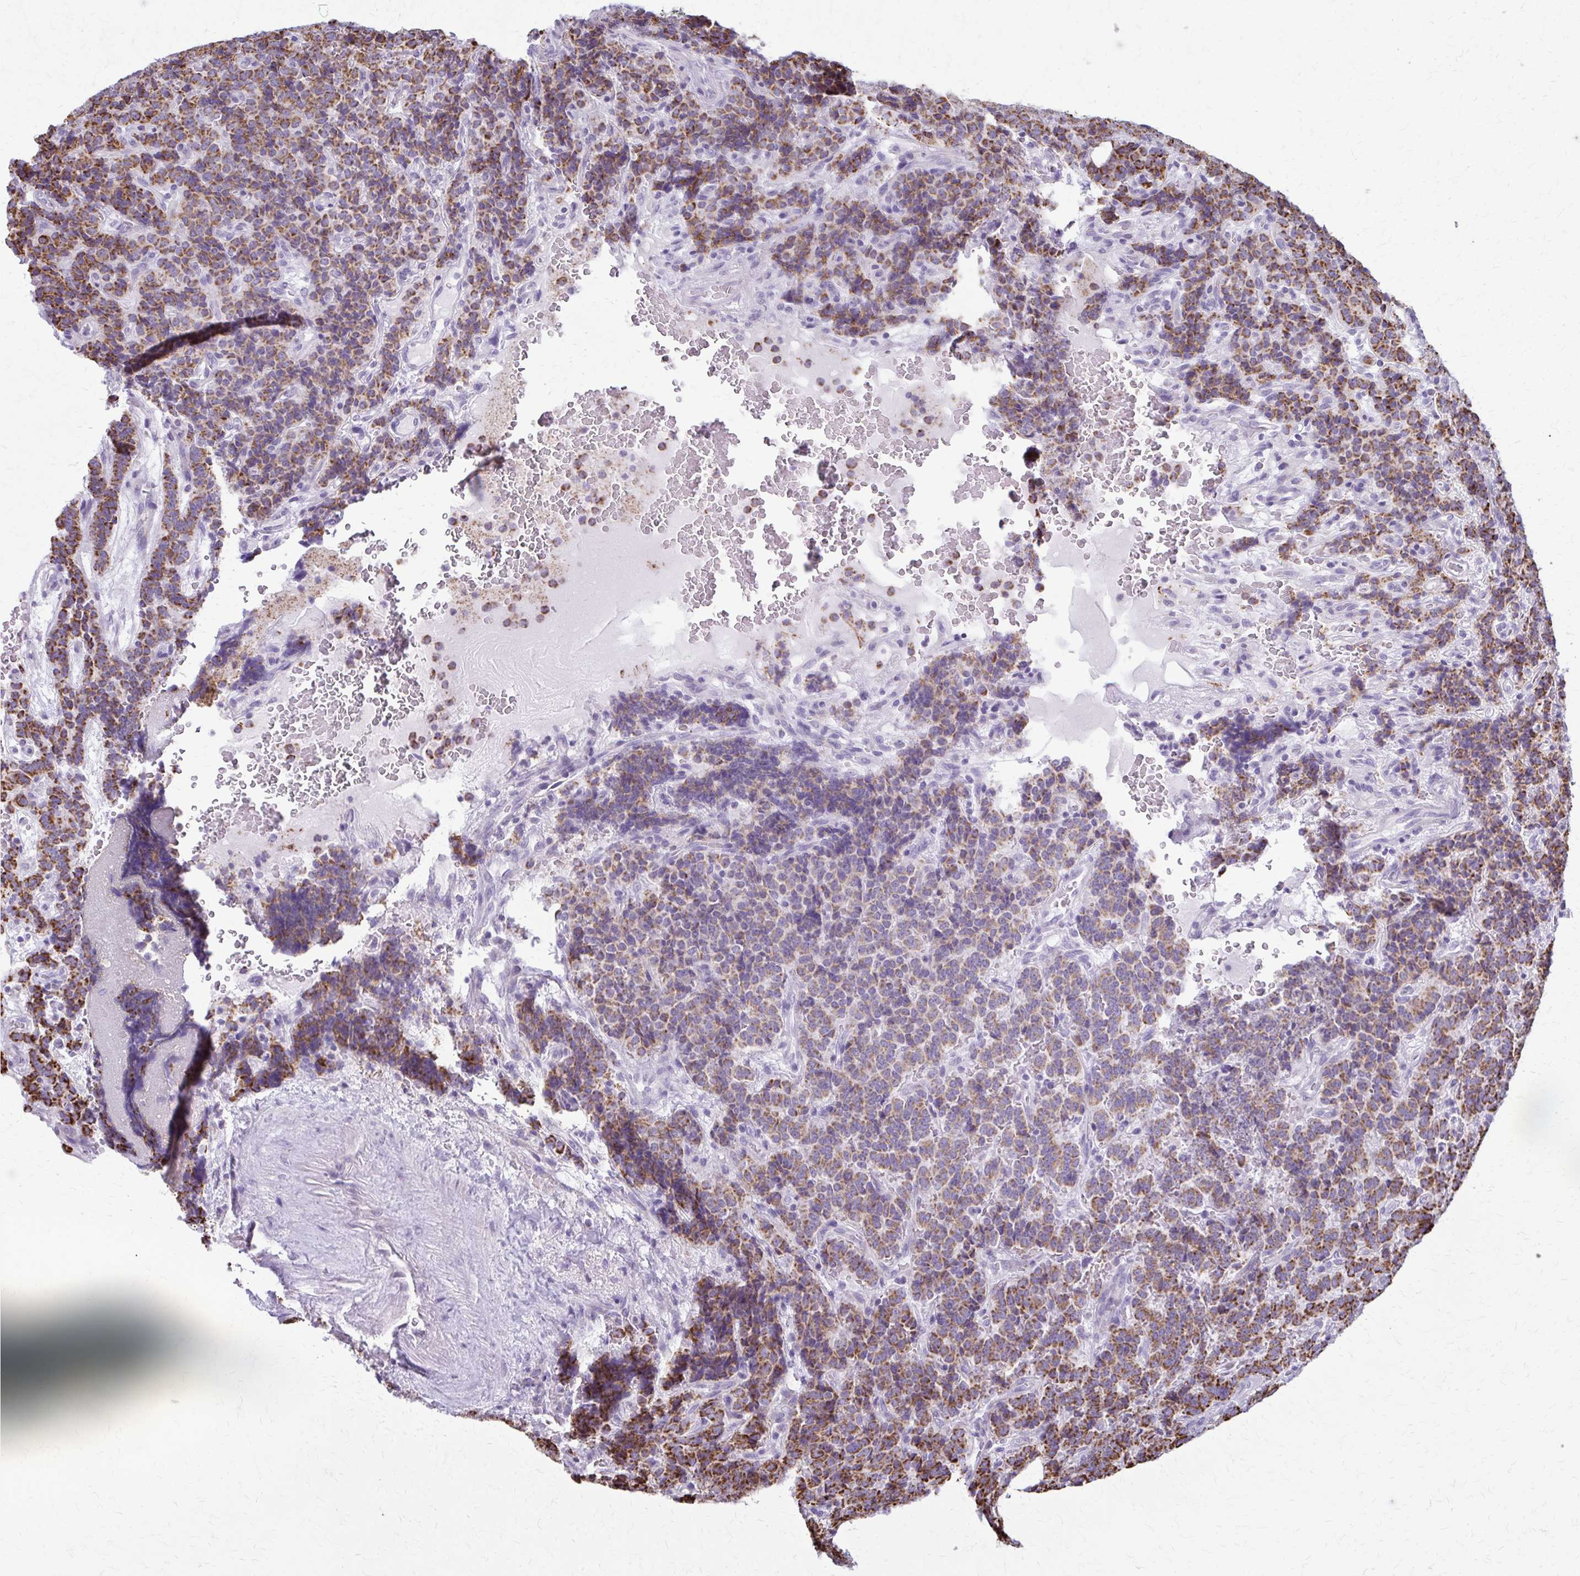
{"staining": {"intensity": "moderate", "quantity": ">75%", "location": "cytoplasmic/membranous"}, "tissue": "carcinoid", "cell_type": "Tumor cells", "image_type": "cancer", "snomed": [{"axis": "morphology", "description": "Carcinoid, malignant, NOS"}, {"axis": "topography", "description": "Pancreas"}], "caption": "Approximately >75% of tumor cells in carcinoid (malignant) exhibit moderate cytoplasmic/membranous protein staining as visualized by brown immunohistochemical staining.", "gene": "TVP23A", "patient": {"sex": "male", "age": 36}}